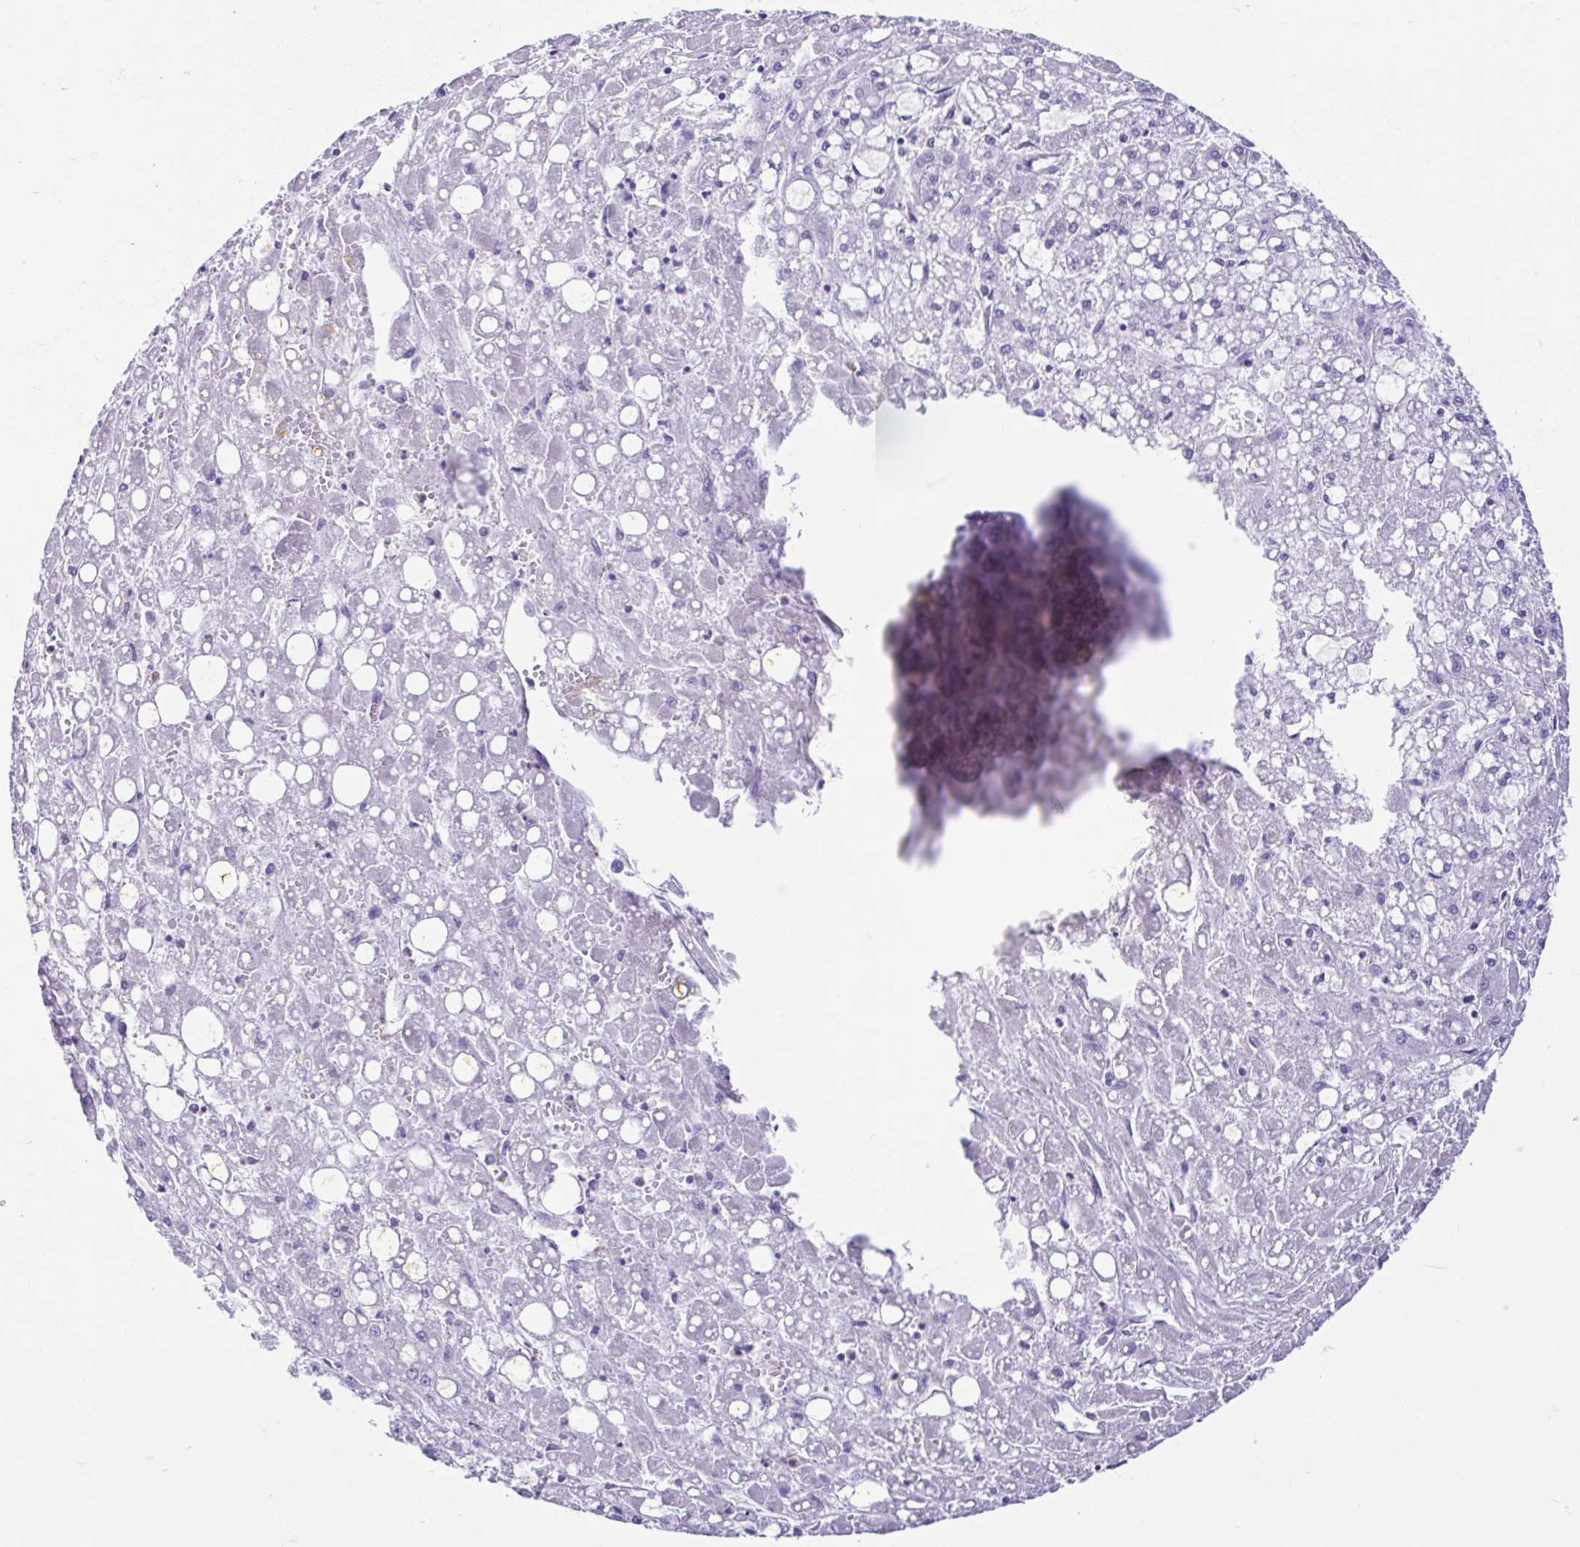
{"staining": {"intensity": "negative", "quantity": "none", "location": "none"}, "tissue": "liver cancer", "cell_type": "Tumor cells", "image_type": "cancer", "snomed": [{"axis": "morphology", "description": "Carcinoma, Hepatocellular, NOS"}, {"axis": "topography", "description": "Liver"}], "caption": "Immunohistochemical staining of human hepatocellular carcinoma (liver) displays no significant expression in tumor cells.", "gene": "CYP11B1", "patient": {"sex": "male", "age": 67}}